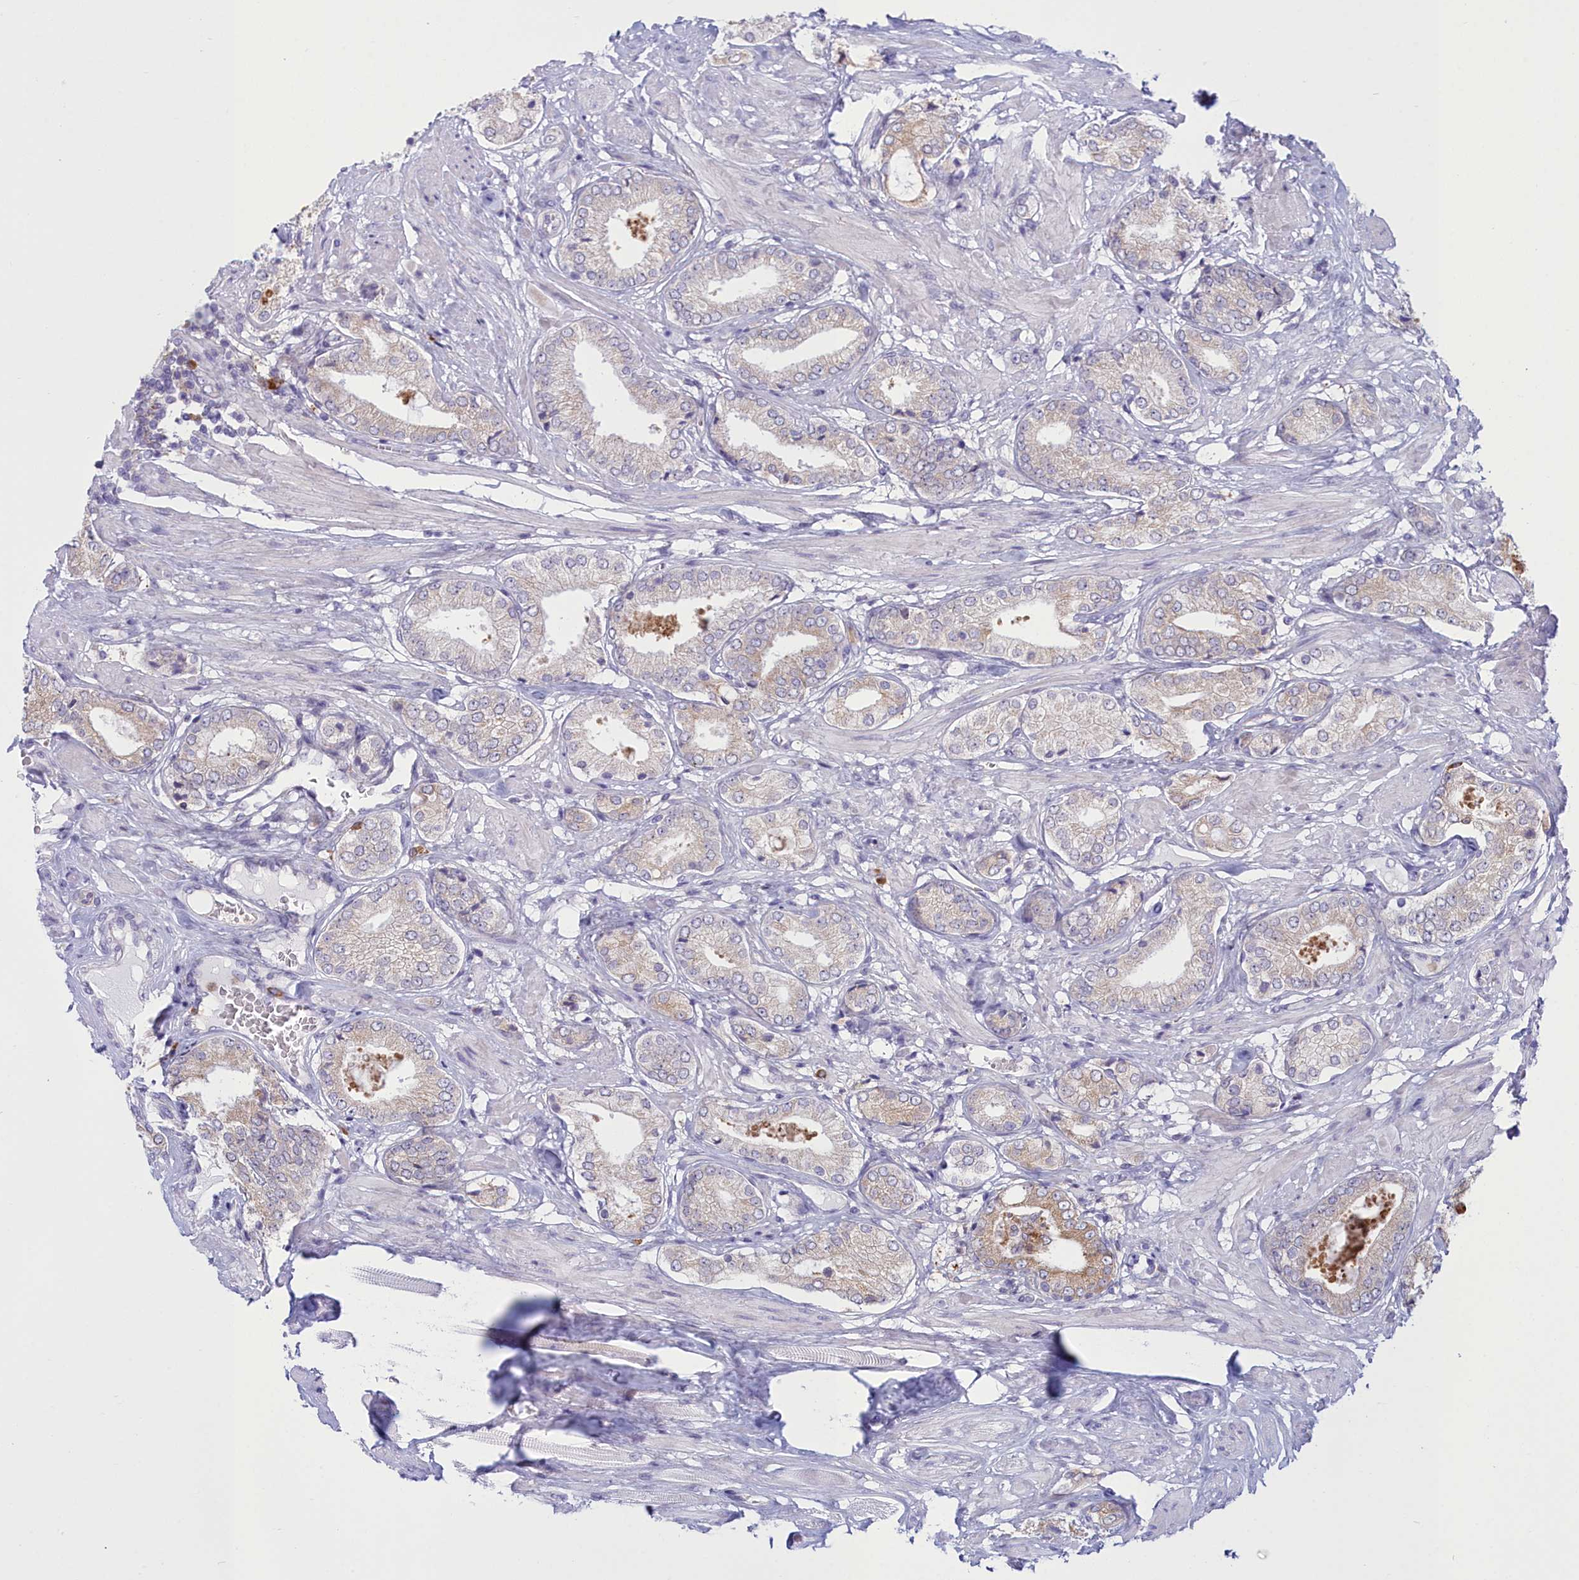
{"staining": {"intensity": "weak", "quantity": "<25%", "location": "cytoplasmic/membranous"}, "tissue": "prostate cancer", "cell_type": "Tumor cells", "image_type": "cancer", "snomed": [{"axis": "morphology", "description": "Adenocarcinoma, High grade"}, {"axis": "topography", "description": "Prostate and seminal vesicle, NOS"}], "caption": "This is an immunohistochemistry (IHC) micrograph of human prostate cancer. There is no staining in tumor cells.", "gene": "HM13", "patient": {"sex": "male", "age": 64}}